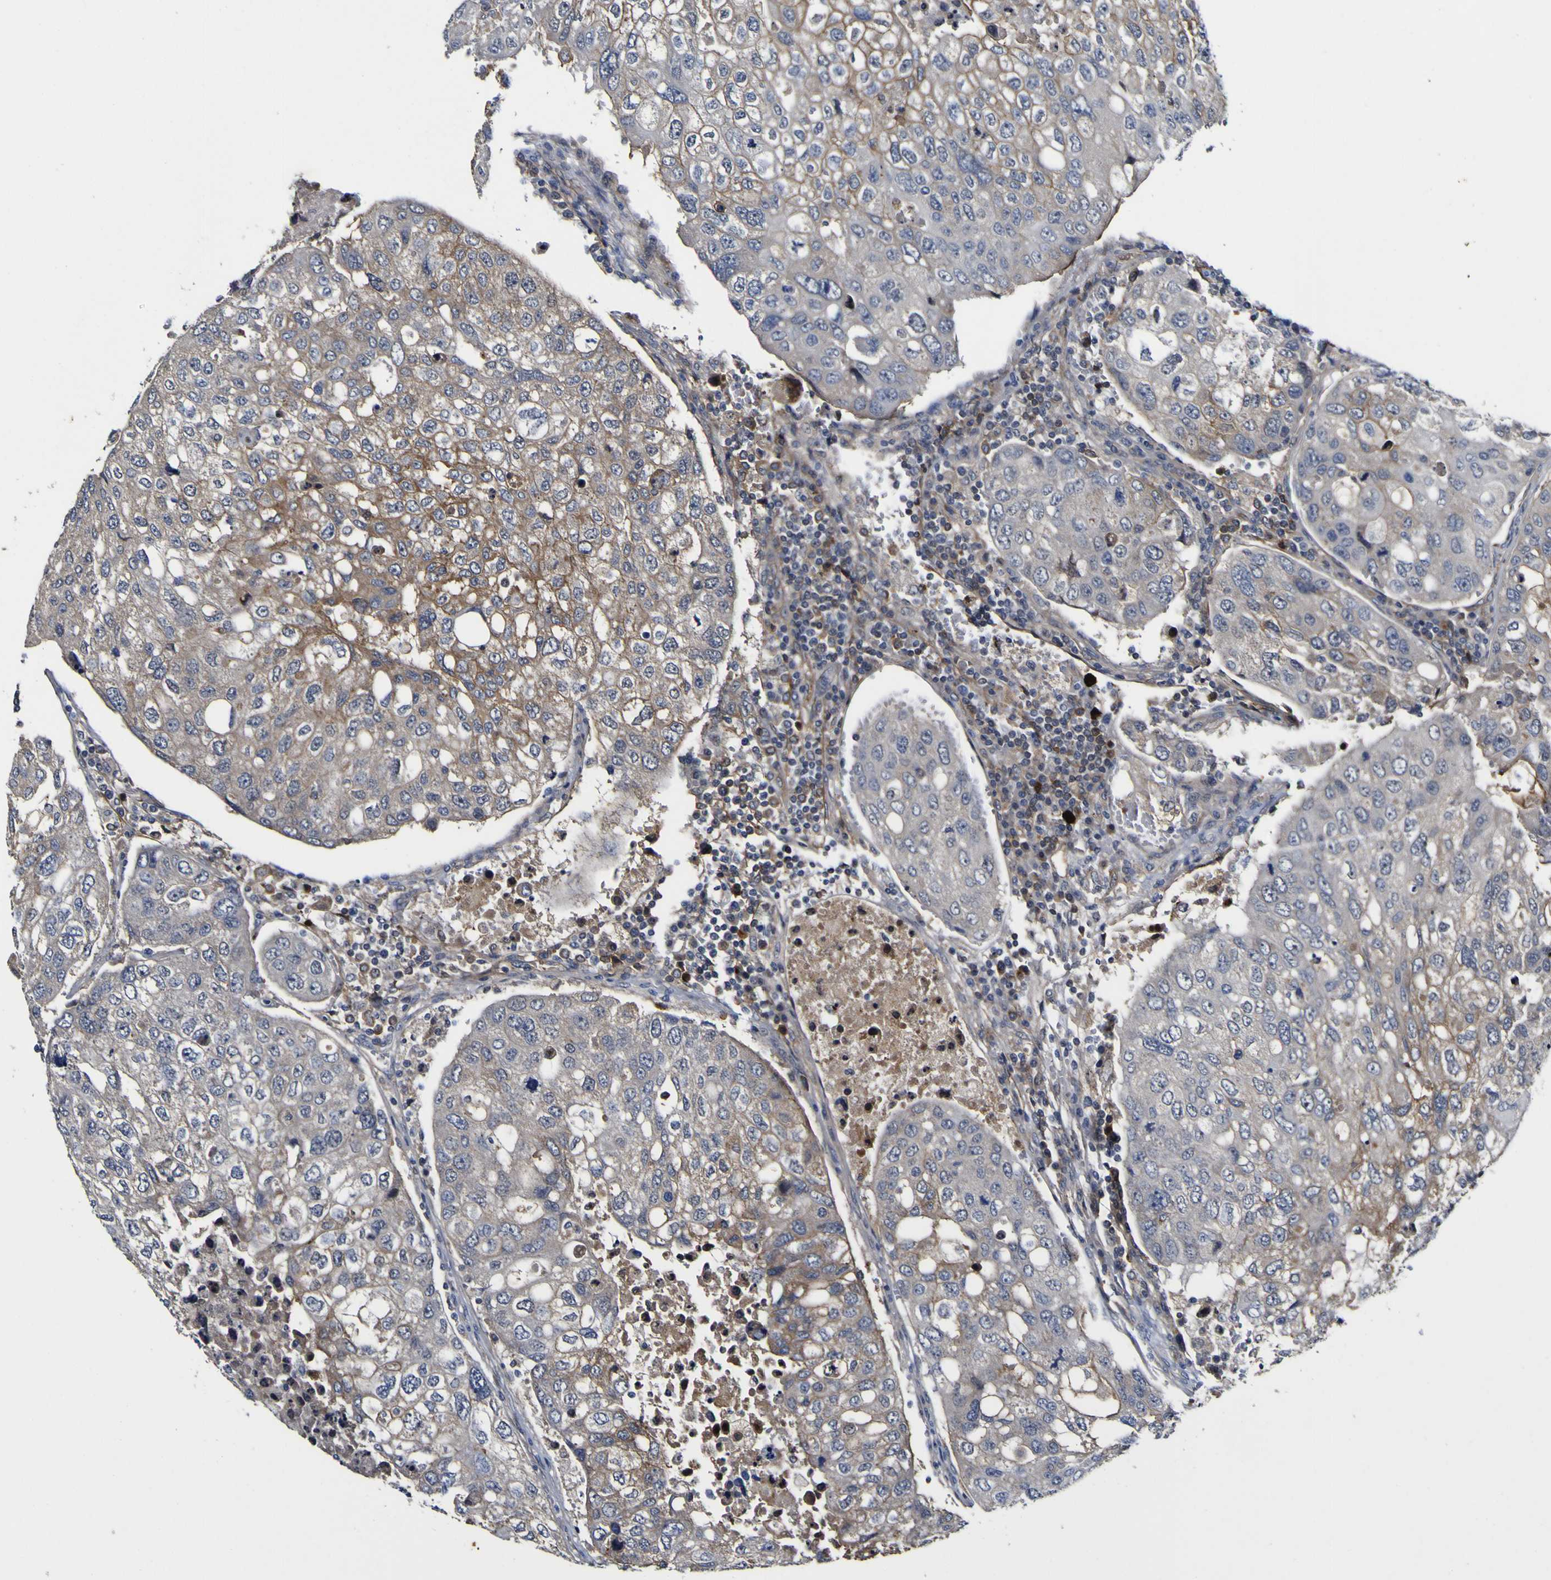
{"staining": {"intensity": "moderate", "quantity": "<25%", "location": "cytoplasmic/membranous"}, "tissue": "urothelial cancer", "cell_type": "Tumor cells", "image_type": "cancer", "snomed": [{"axis": "morphology", "description": "Urothelial carcinoma, High grade"}, {"axis": "topography", "description": "Lymph node"}, {"axis": "topography", "description": "Urinary bladder"}], "caption": "Protein expression by IHC shows moderate cytoplasmic/membranous positivity in approximately <25% of tumor cells in urothelial cancer.", "gene": "CCL2", "patient": {"sex": "male", "age": 51}}